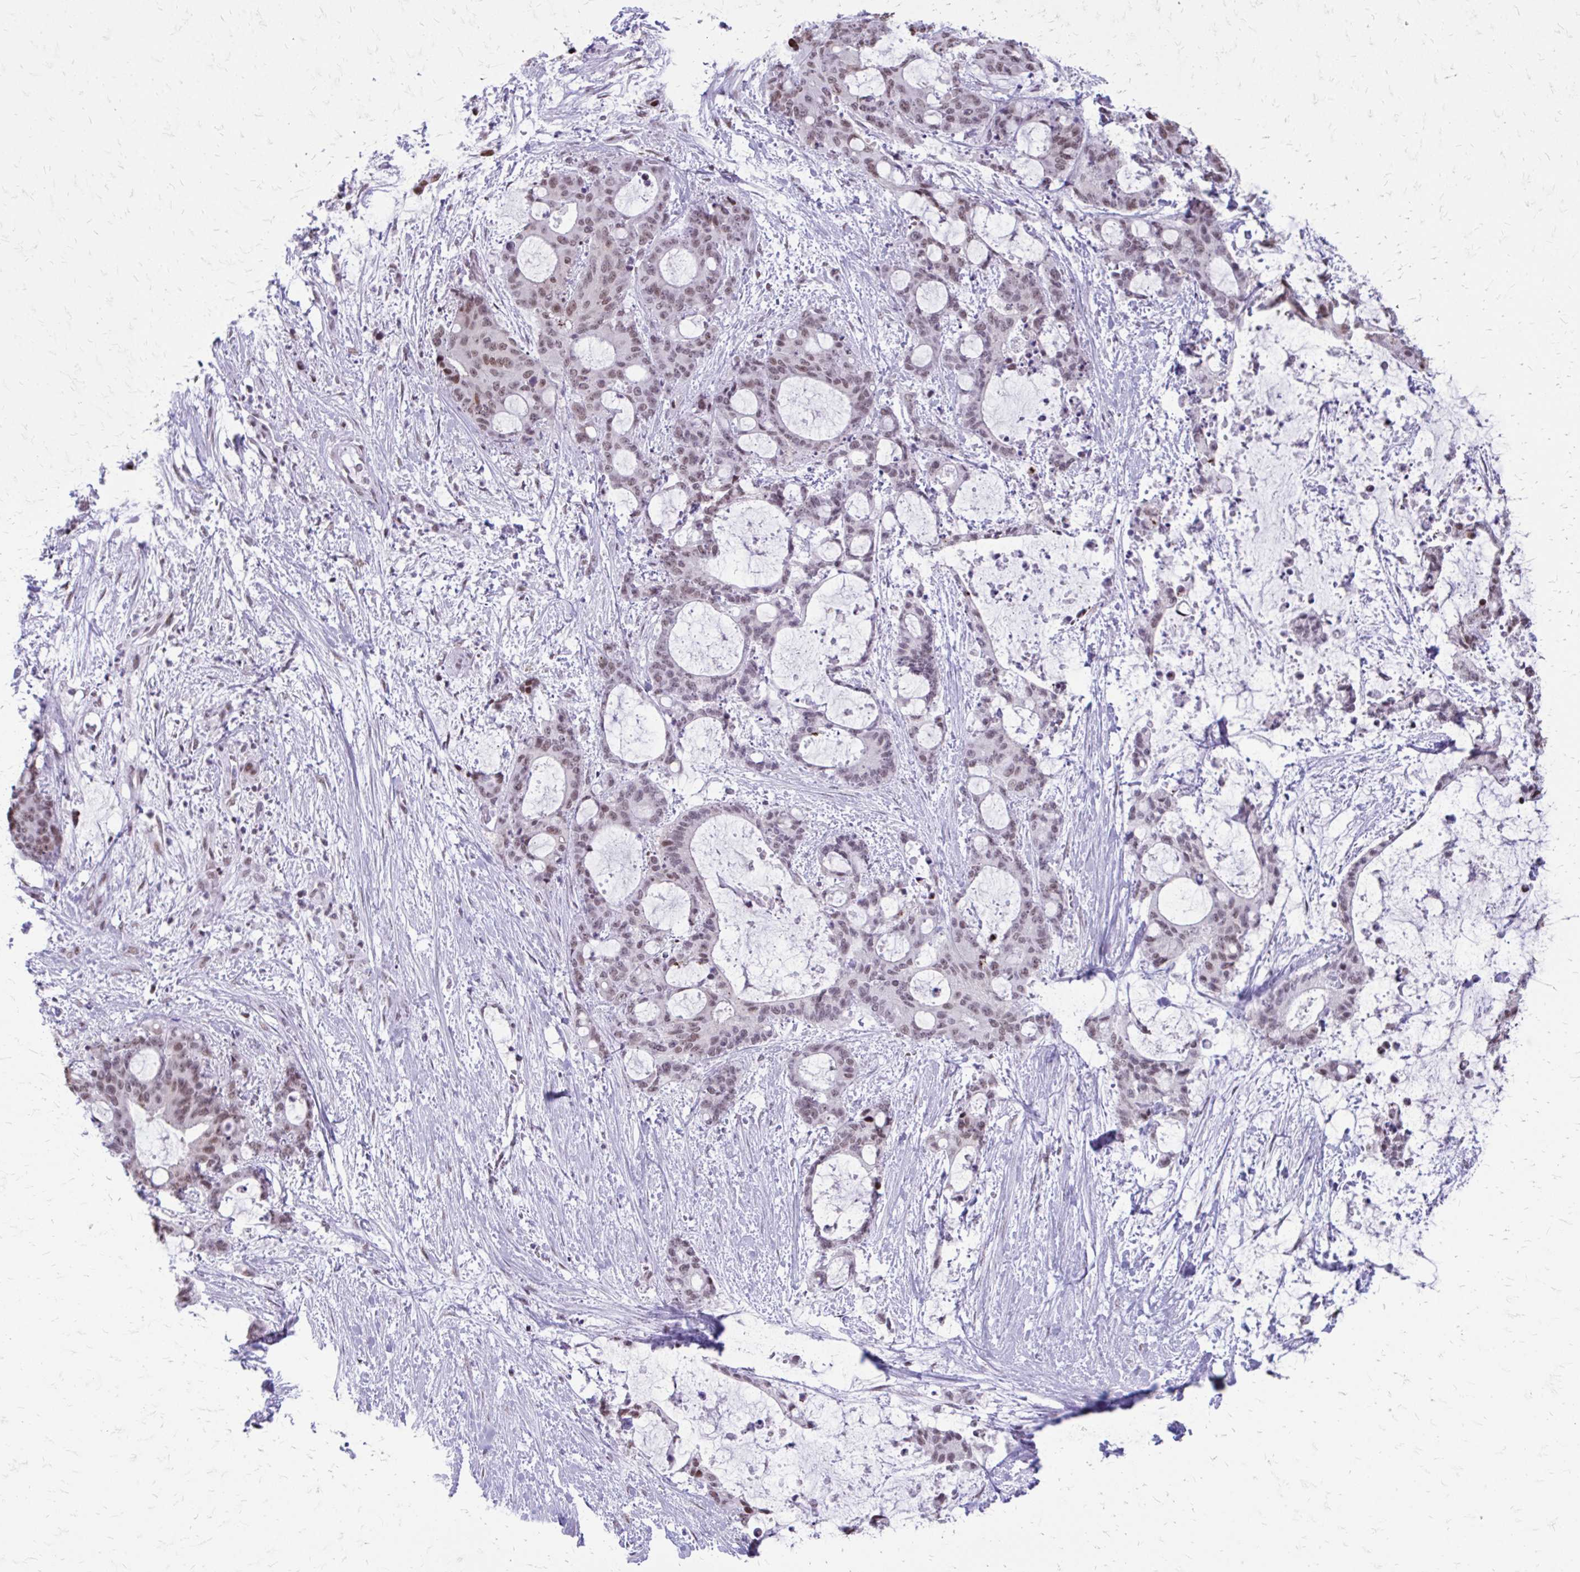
{"staining": {"intensity": "weak", "quantity": "25%-75%", "location": "nuclear"}, "tissue": "liver cancer", "cell_type": "Tumor cells", "image_type": "cancer", "snomed": [{"axis": "morphology", "description": "Normal tissue, NOS"}, {"axis": "morphology", "description": "Cholangiocarcinoma"}, {"axis": "topography", "description": "Liver"}, {"axis": "topography", "description": "Peripheral nerve tissue"}], "caption": "A photomicrograph of cholangiocarcinoma (liver) stained for a protein shows weak nuclear brown staining in tumor cells.", "gene": "SS18", "patient": {"sex": "female", "age": 73}}